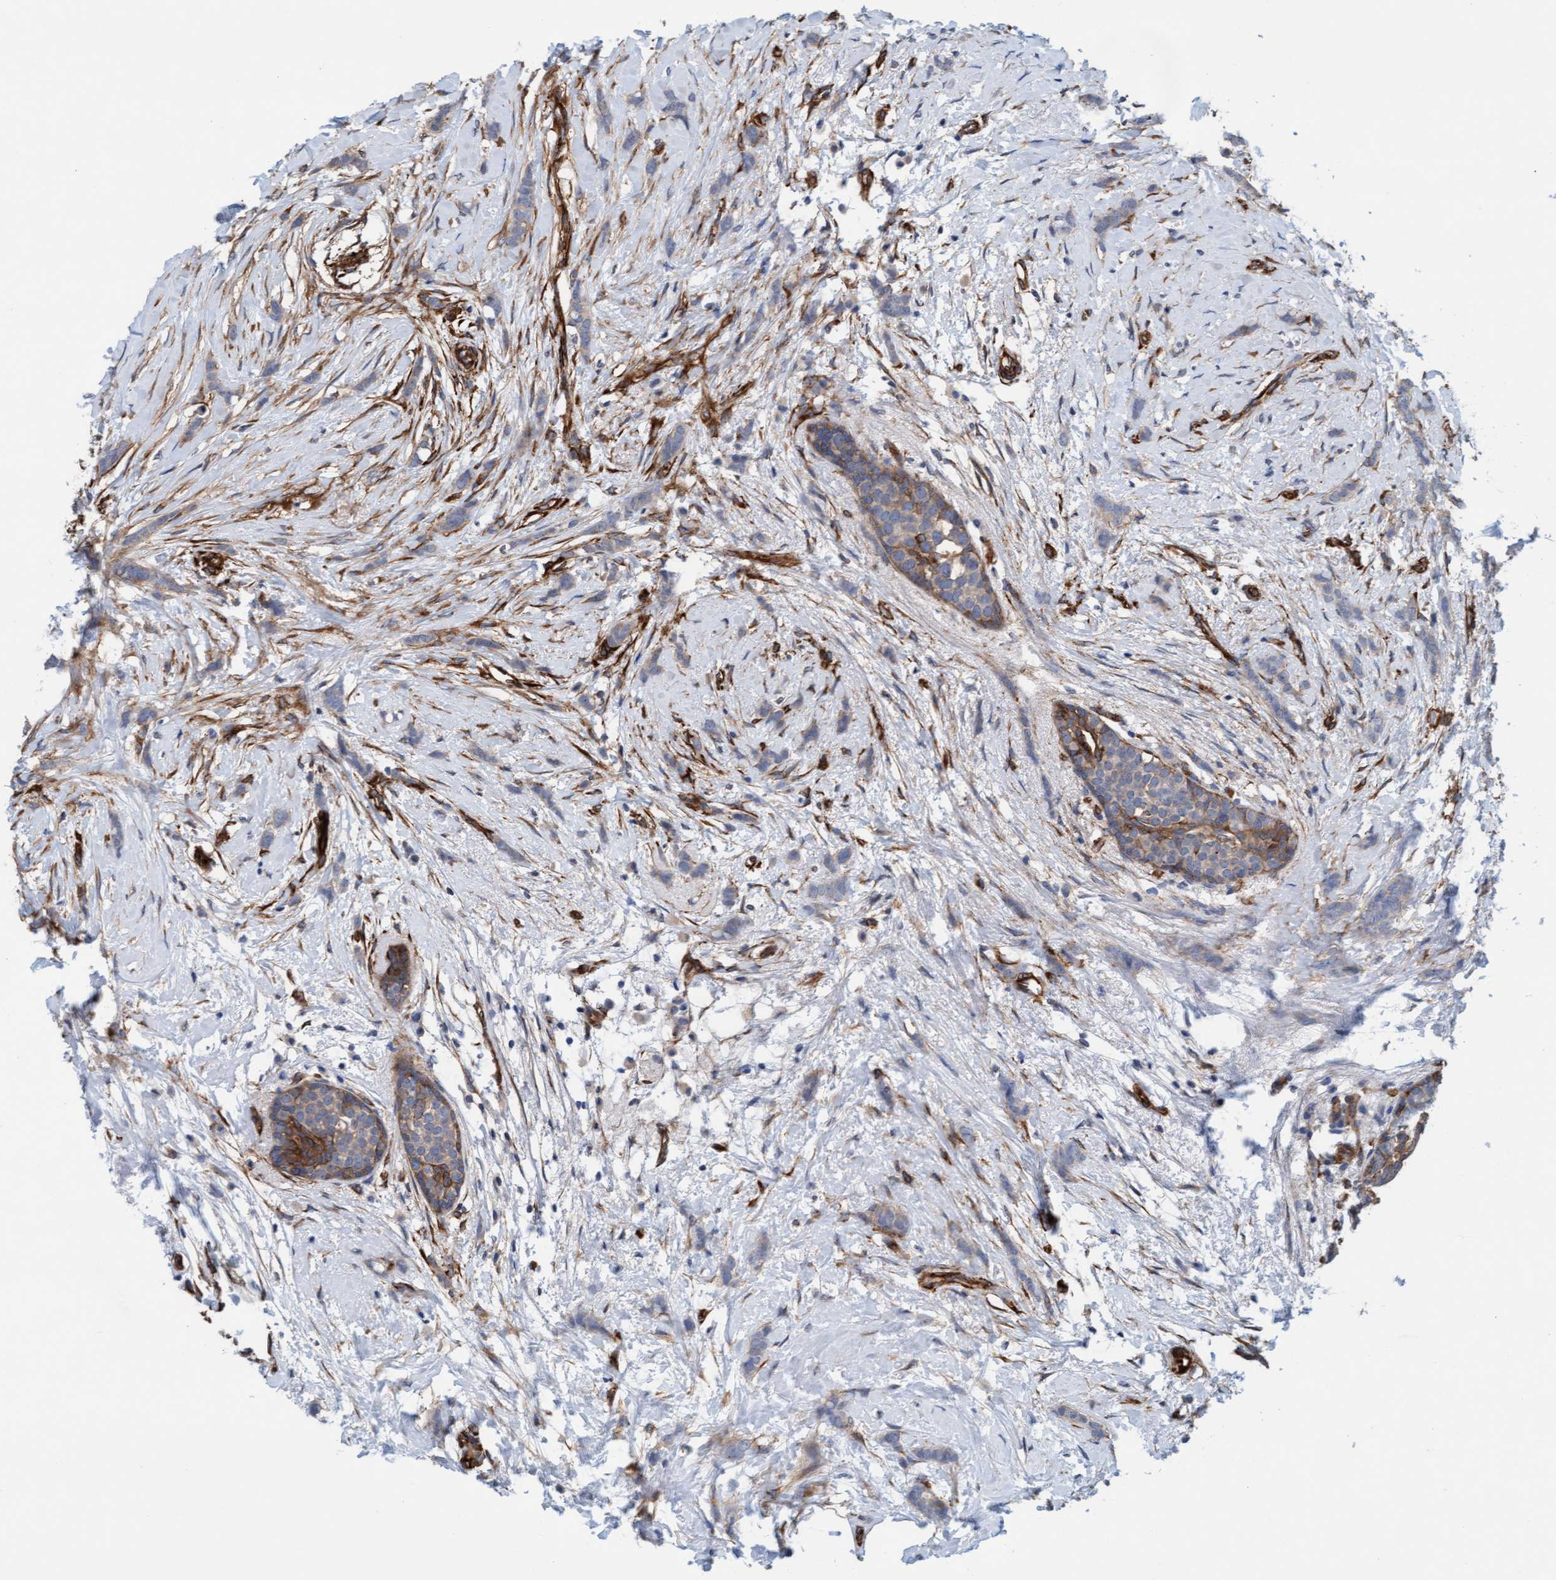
{"staining": {"intensity": "weak", "quantity": "<25%", "location": "cytoplasmic/membranous"}, "tissue": "breast cancer", "cell_type": "Tumor cells", "image_type": "cancer", "snomed": [{"axis": "morphology", "description": "Lobular carcinoma, in situ"}, {"axis": "morphology", "description": "Lobular carcinoma"}, {"axis": "topography", "description": "Breast"}], "caption": "Breast lobular carcinoma was stained to show a protein in brown. There is no significant expression in tumor cells.", "gene": "FMNL3", "patient": {"sex": "female", "age": 41}}